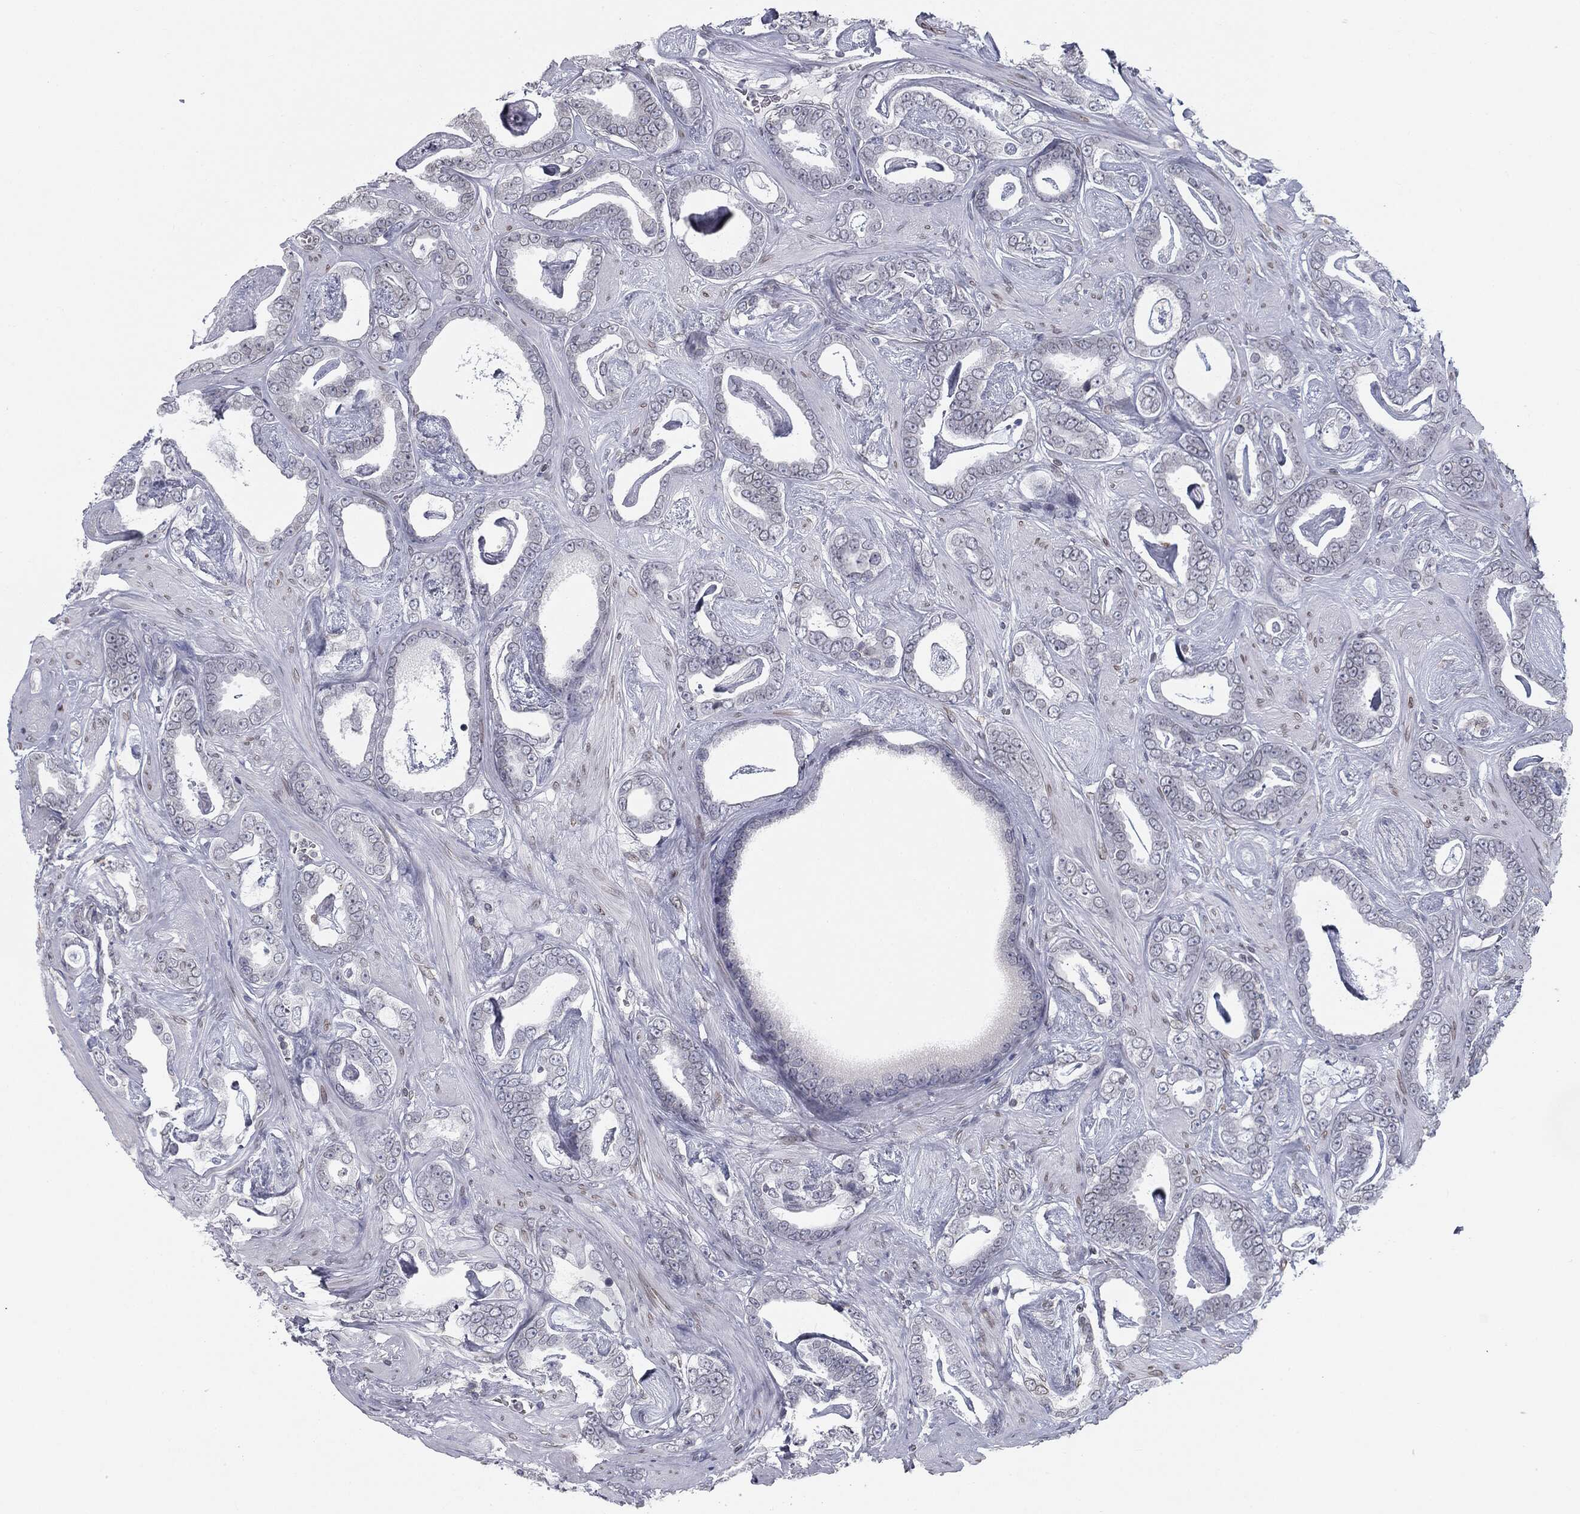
{"staining": {"intensity": "negative", "quantity": "none", "location": "none"}, "tissue": "prostate cancer", "cell_type": "Tumor cells", "image_type": "cancer", "snomed": [{"axis": "morphology", "description": "Adenocarcinoma, High grade"}, {"axis": "topography", "description": "Prostate"}], "caption": "This is an IHC image of prostate adenocarcinoma (high-grade). There is no positivity in tumor cells.", "gene": "ALDOB", "patient": {"sex": "male", "age": 63}}